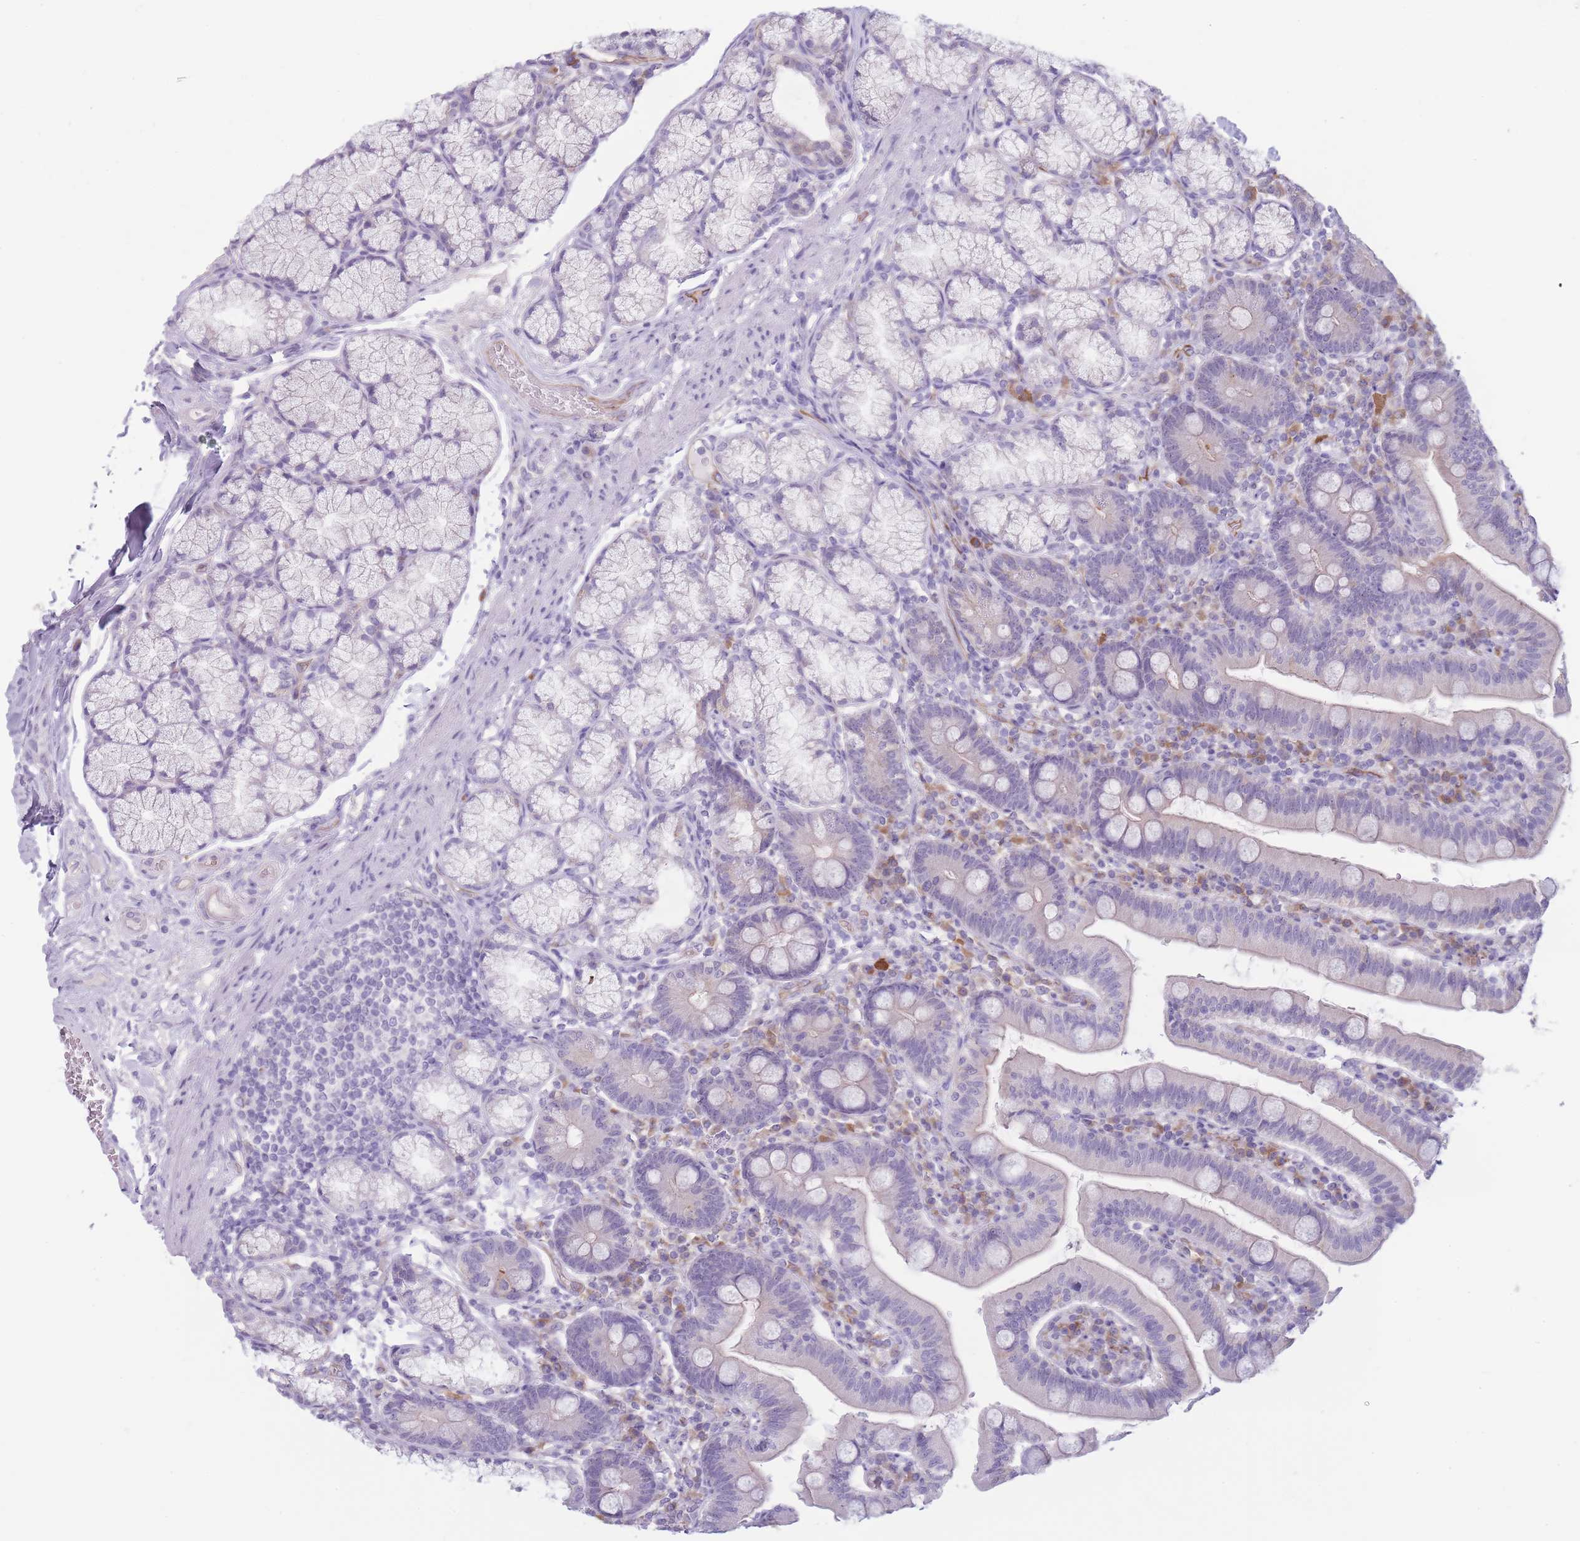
{"staining": {"intensity": "moderate", "quantity": "25%-75%", "location": "cytoplasmic/membranous"}, "tissue": "duodenum", "cell_type": "Glandular cells", "image_type": "normal", "snomed": [{"axis": "morphology", "description": "Normal tissue, NOS"}, {"axis": "topography", "description": "Duodenum"}], "caption": "This micrograph exhibits unremarkable duodenum stained with immunohistochemistry to label a protein in brown. The cytoplasmic/membranous of glandular cells show moderate positivity for the protein. Nuclei are counter-stained blue.", "gene": "DCANP1", "patient": {"sex": "female", "age": 67}}